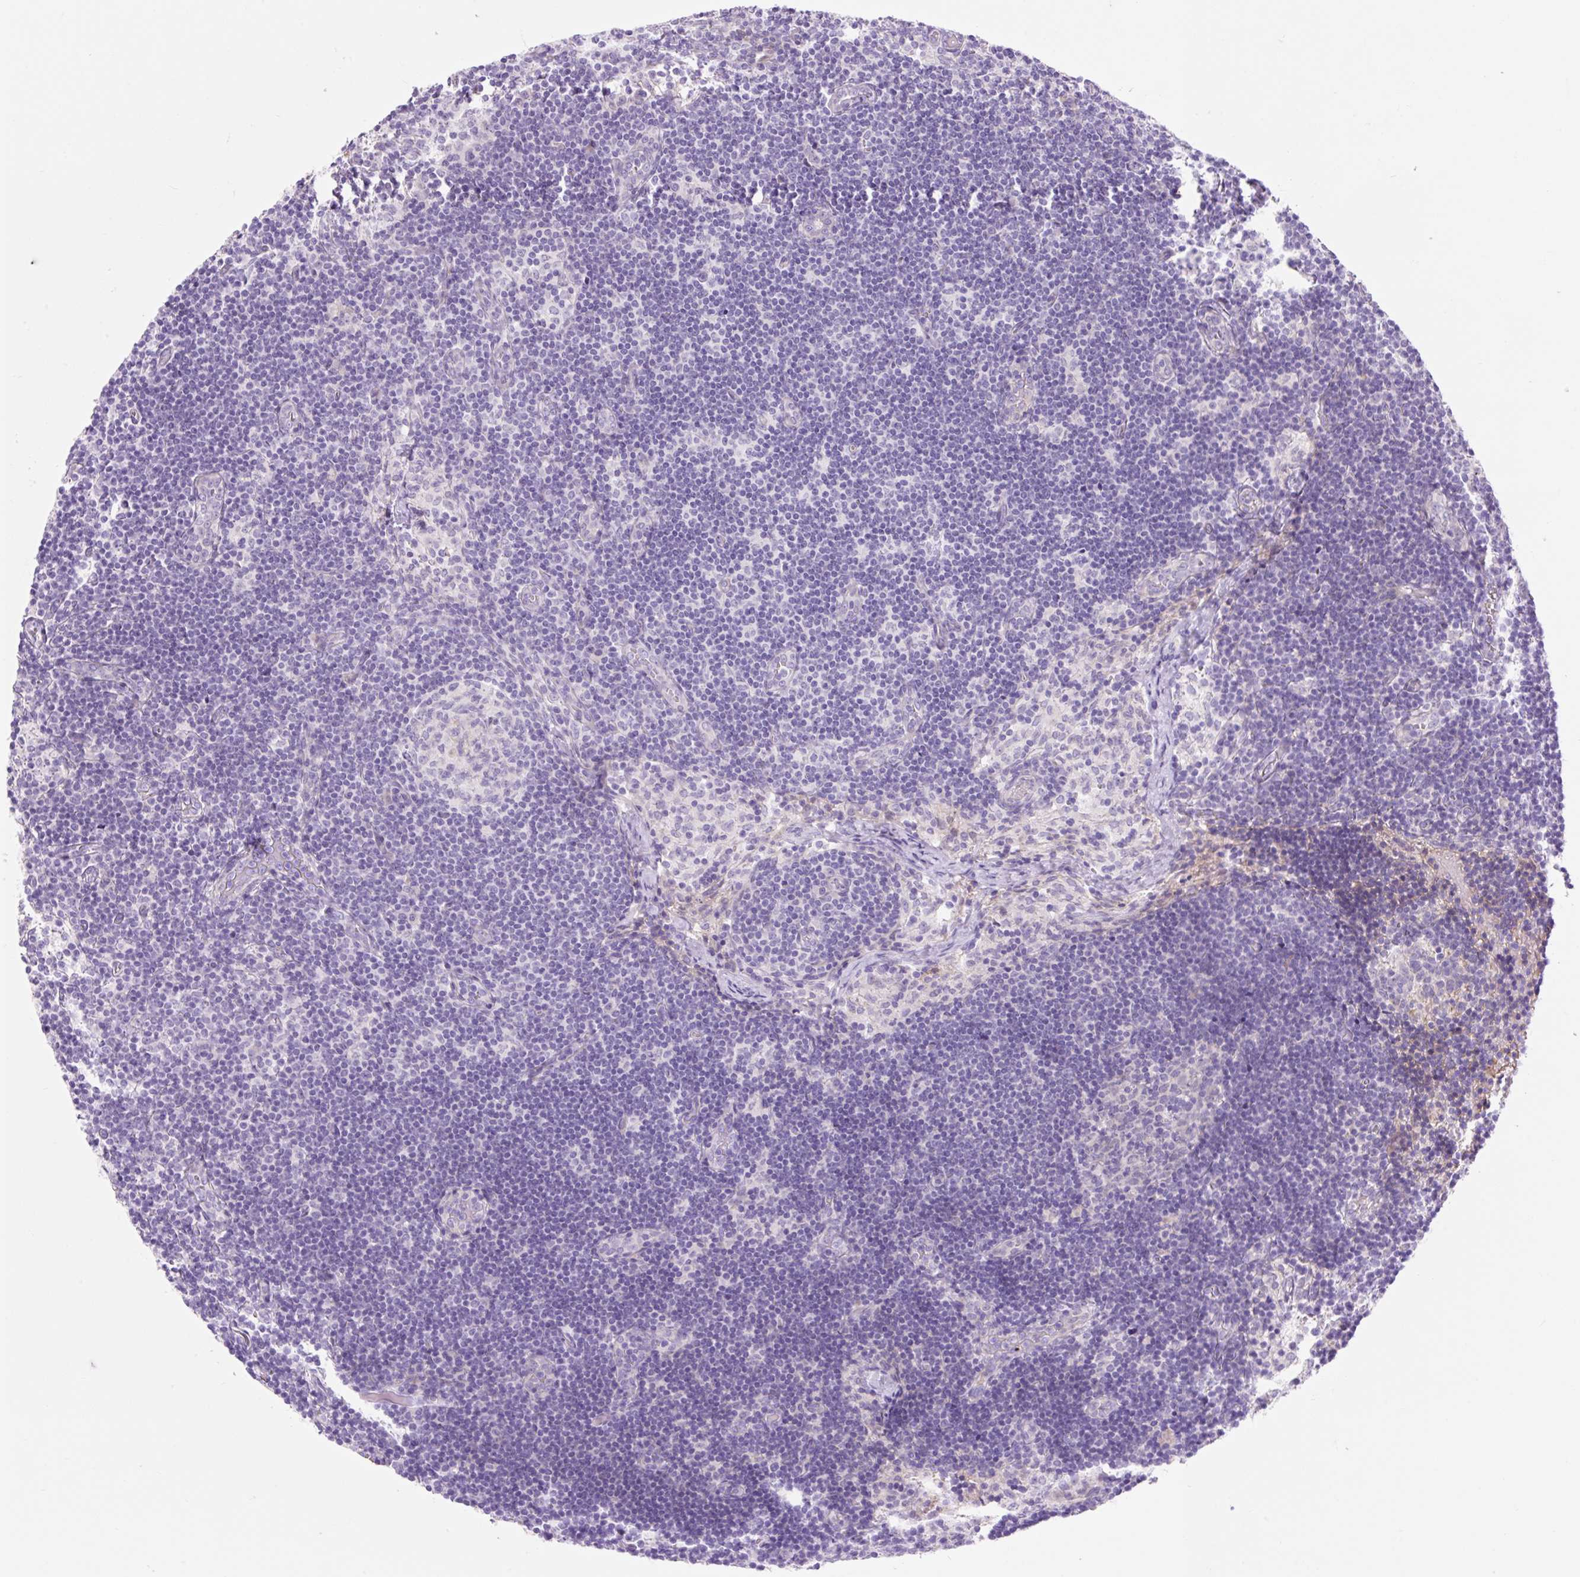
{"staining": {"intensity": "negative", "quantity": "none", "location": "none"}, "tissue": "lymph node", "cell_type": "Germinal center cells", "image_type": "normal", "snomed": [{"axis": "morphology", "description": "Normal tissue, NOS"}, {"axis": "topography", "description": "Lymph node"}], "caption": "Germinal center cells are negative for protein expression in normal human lymph node.", "gene": "ZNF121", "patient": {"sex": "female", "age": 31}}